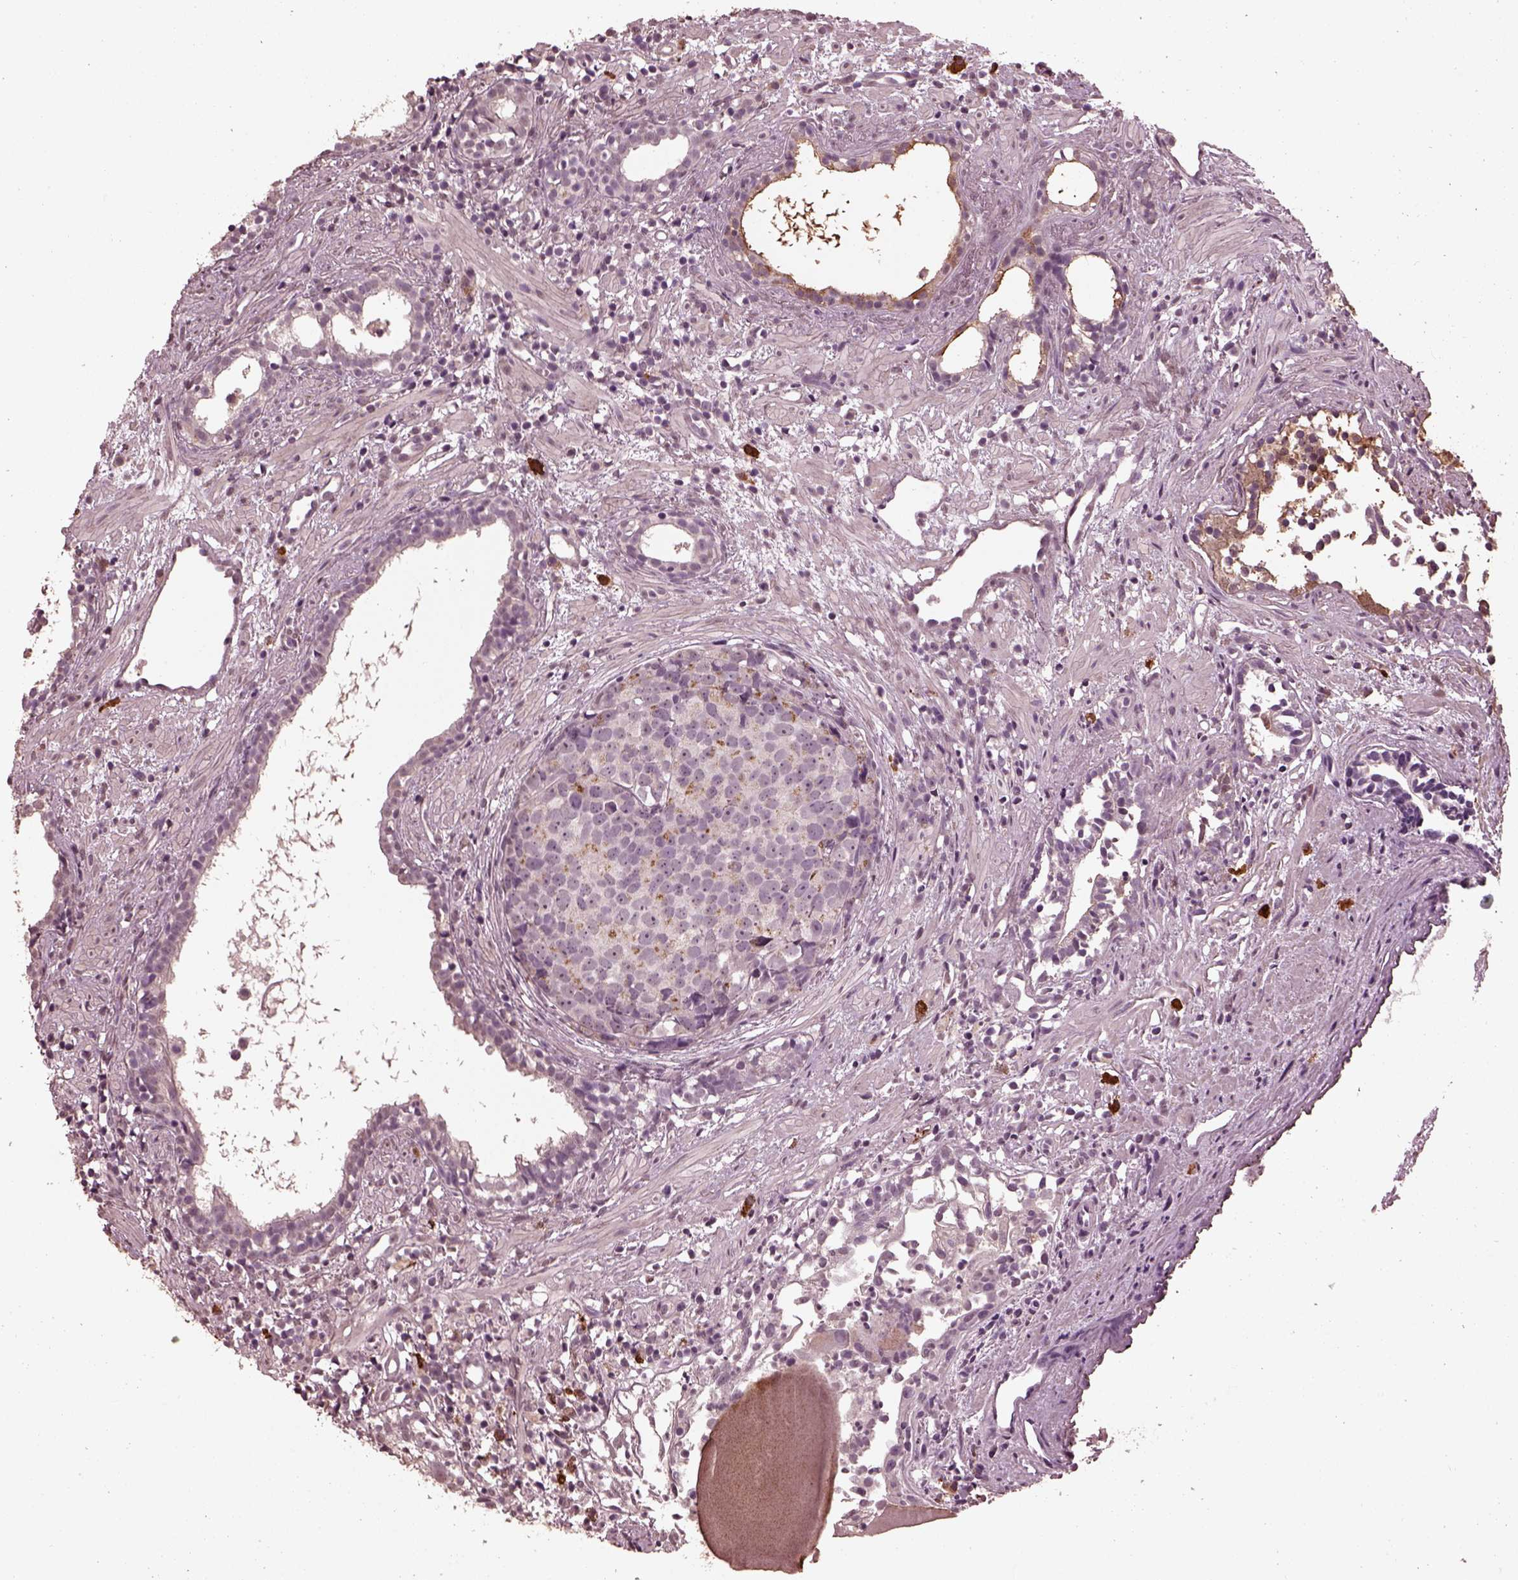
{"staining": {"intensity": "negative", "quantity": "none", "location": "none"}, "tissue": "prostate cancer", "cell_type": "Tumor cells", "image_type": "cancer", "snomed": [{"axis": "morphology", "description": "Adenocarcinoma, High grade"}, {"axis": "topography", "description": "Prostate"}], "caption": "An image of human prostate cancer is negative for staining in tumor cells.", "gene": "IL18RAP", "patient": {"sex": "male", "age": 83}}